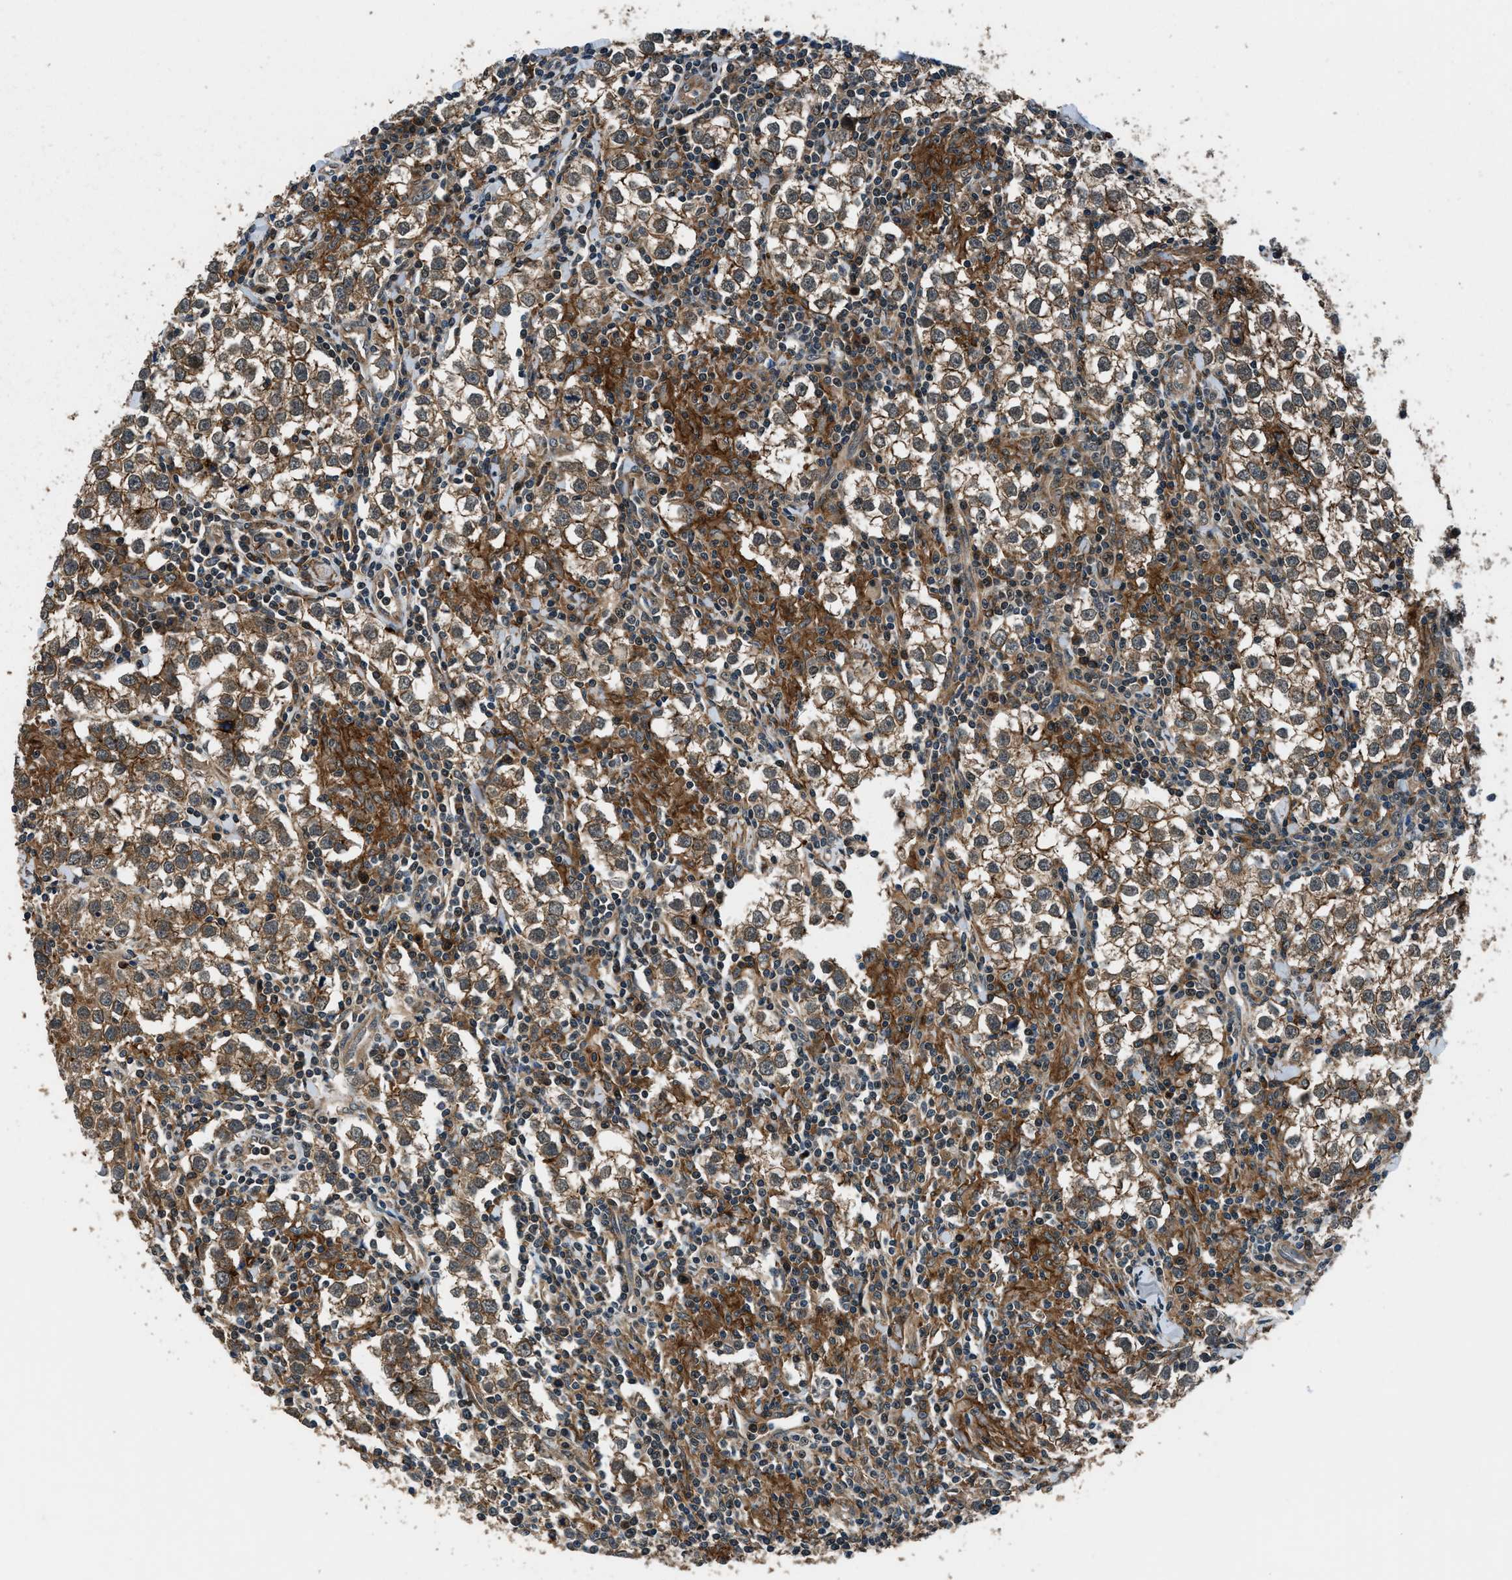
{"staining": {"intensity": "strong", "quantity": ">75%", "location": "cytoplasmic/membranous"}, "tissue": "testis cancer", "cell_type": "Tumor cells", "image_type": "cancer", "snomed": [{"axis": "morphology", "description": "Seminoma, NOS"}, {"axis": "morphology", "description": "Carcinoma, Embryonal, NOS"}, {"axis": "topography", "description": "Testis"}], "caption": "High-power microscopy captured an immunohistochemistry (IHC) image of embryonal carcinoma (testis), revealing strong cytoplasmic/membranous staining in about >75% of tumor cells.", "gene": "ARHGEF11", "patient": {"sex": "male", "age": 36}}